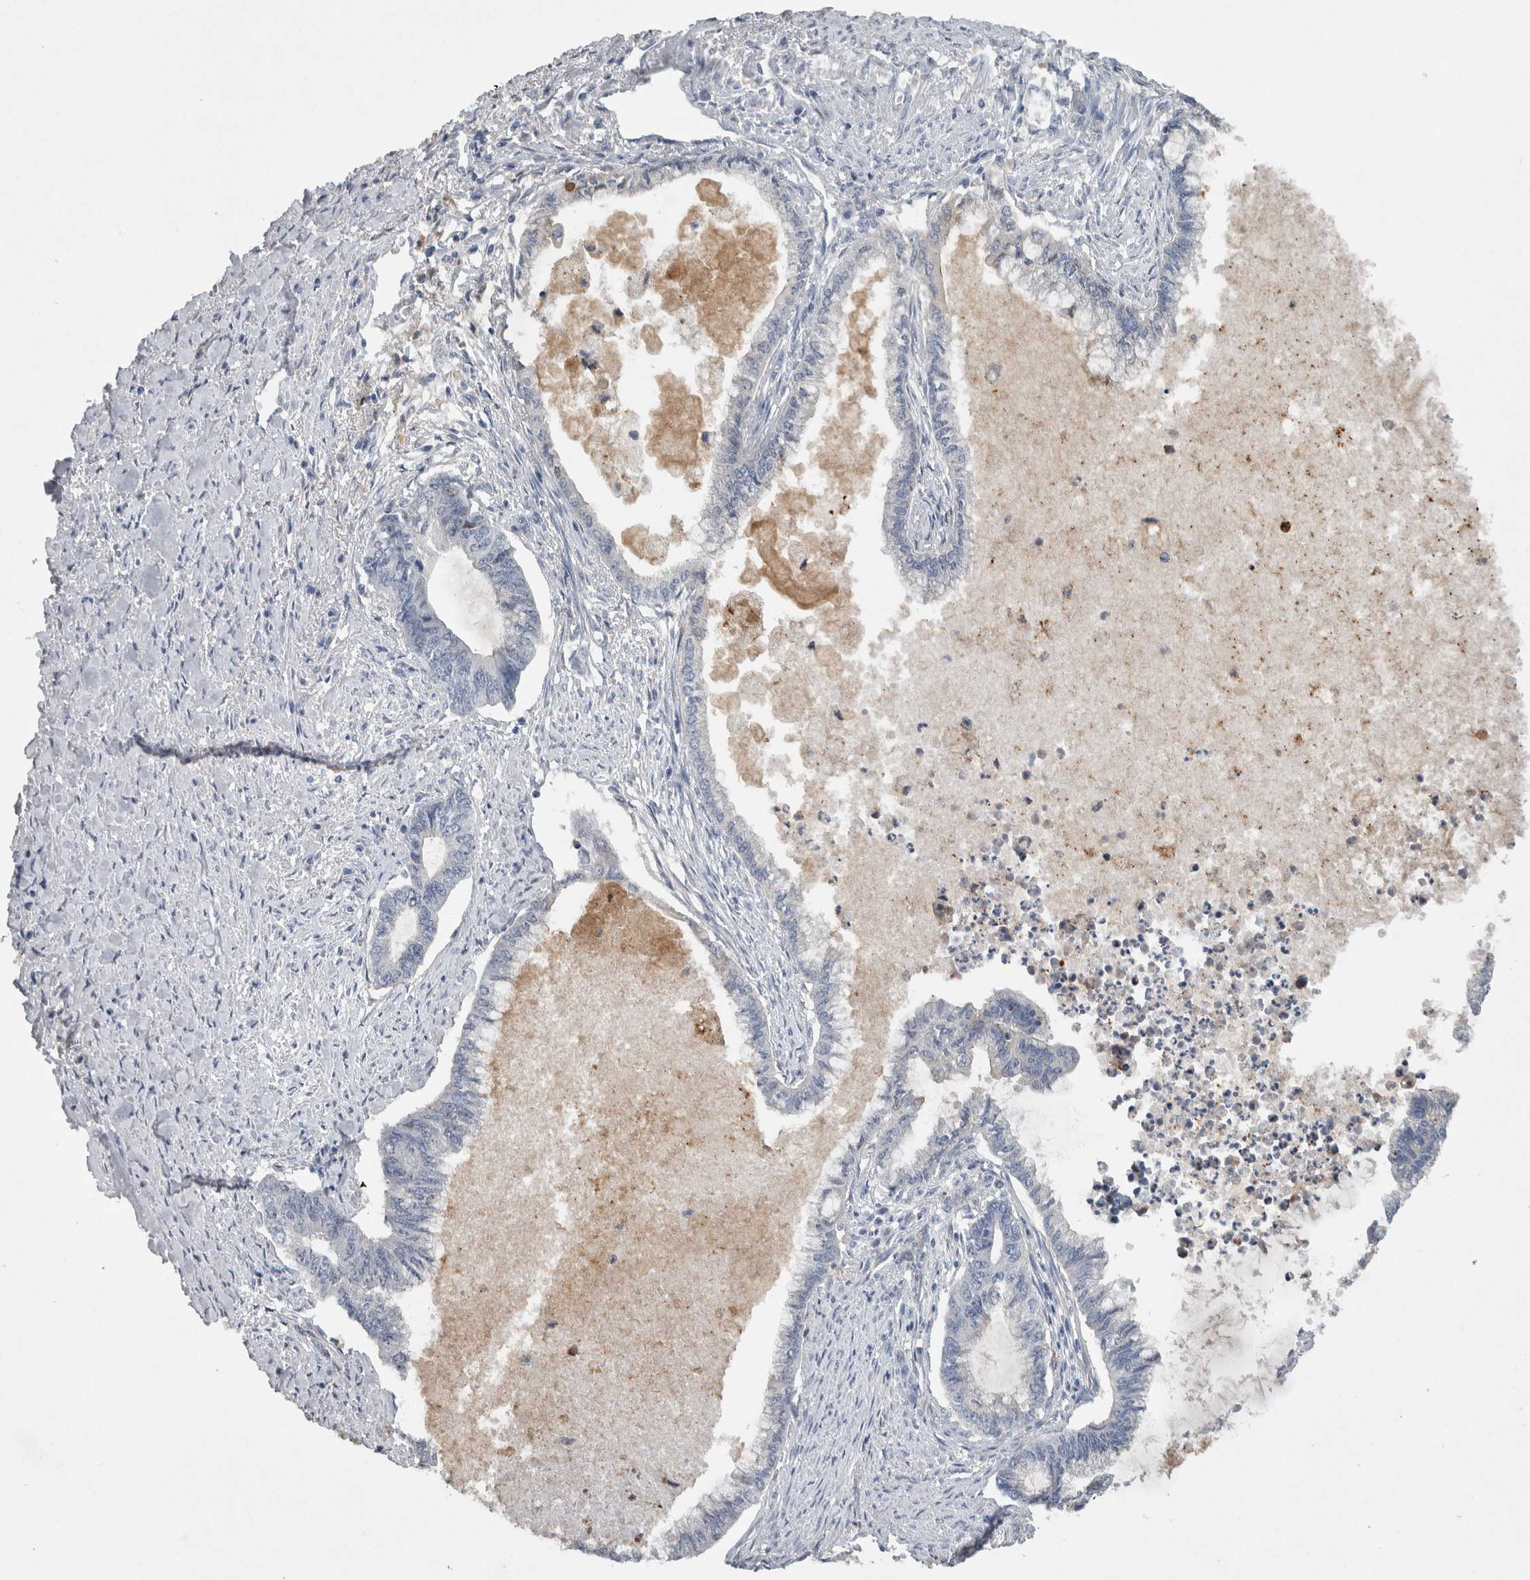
{"staining": {"intensity": "negative", "quantity": "none", "location": "none"}, "tissue": "endometrial cancer", "cell_type": "Tumor cells", "image_type": "cancer", "snomed": [{"axis": "morphology", "description": "Adenocarcinoma, NOS"}, {"axis": "topography", "description": "Endometrium"}], "caption": "Immunohistochemical staining of human endometrial cancer (adenocarcinoma) demonstrates no significant positivity in tumor cells.", "gene": "HEXD", "patient": {"sex": "female", "age": 86}}